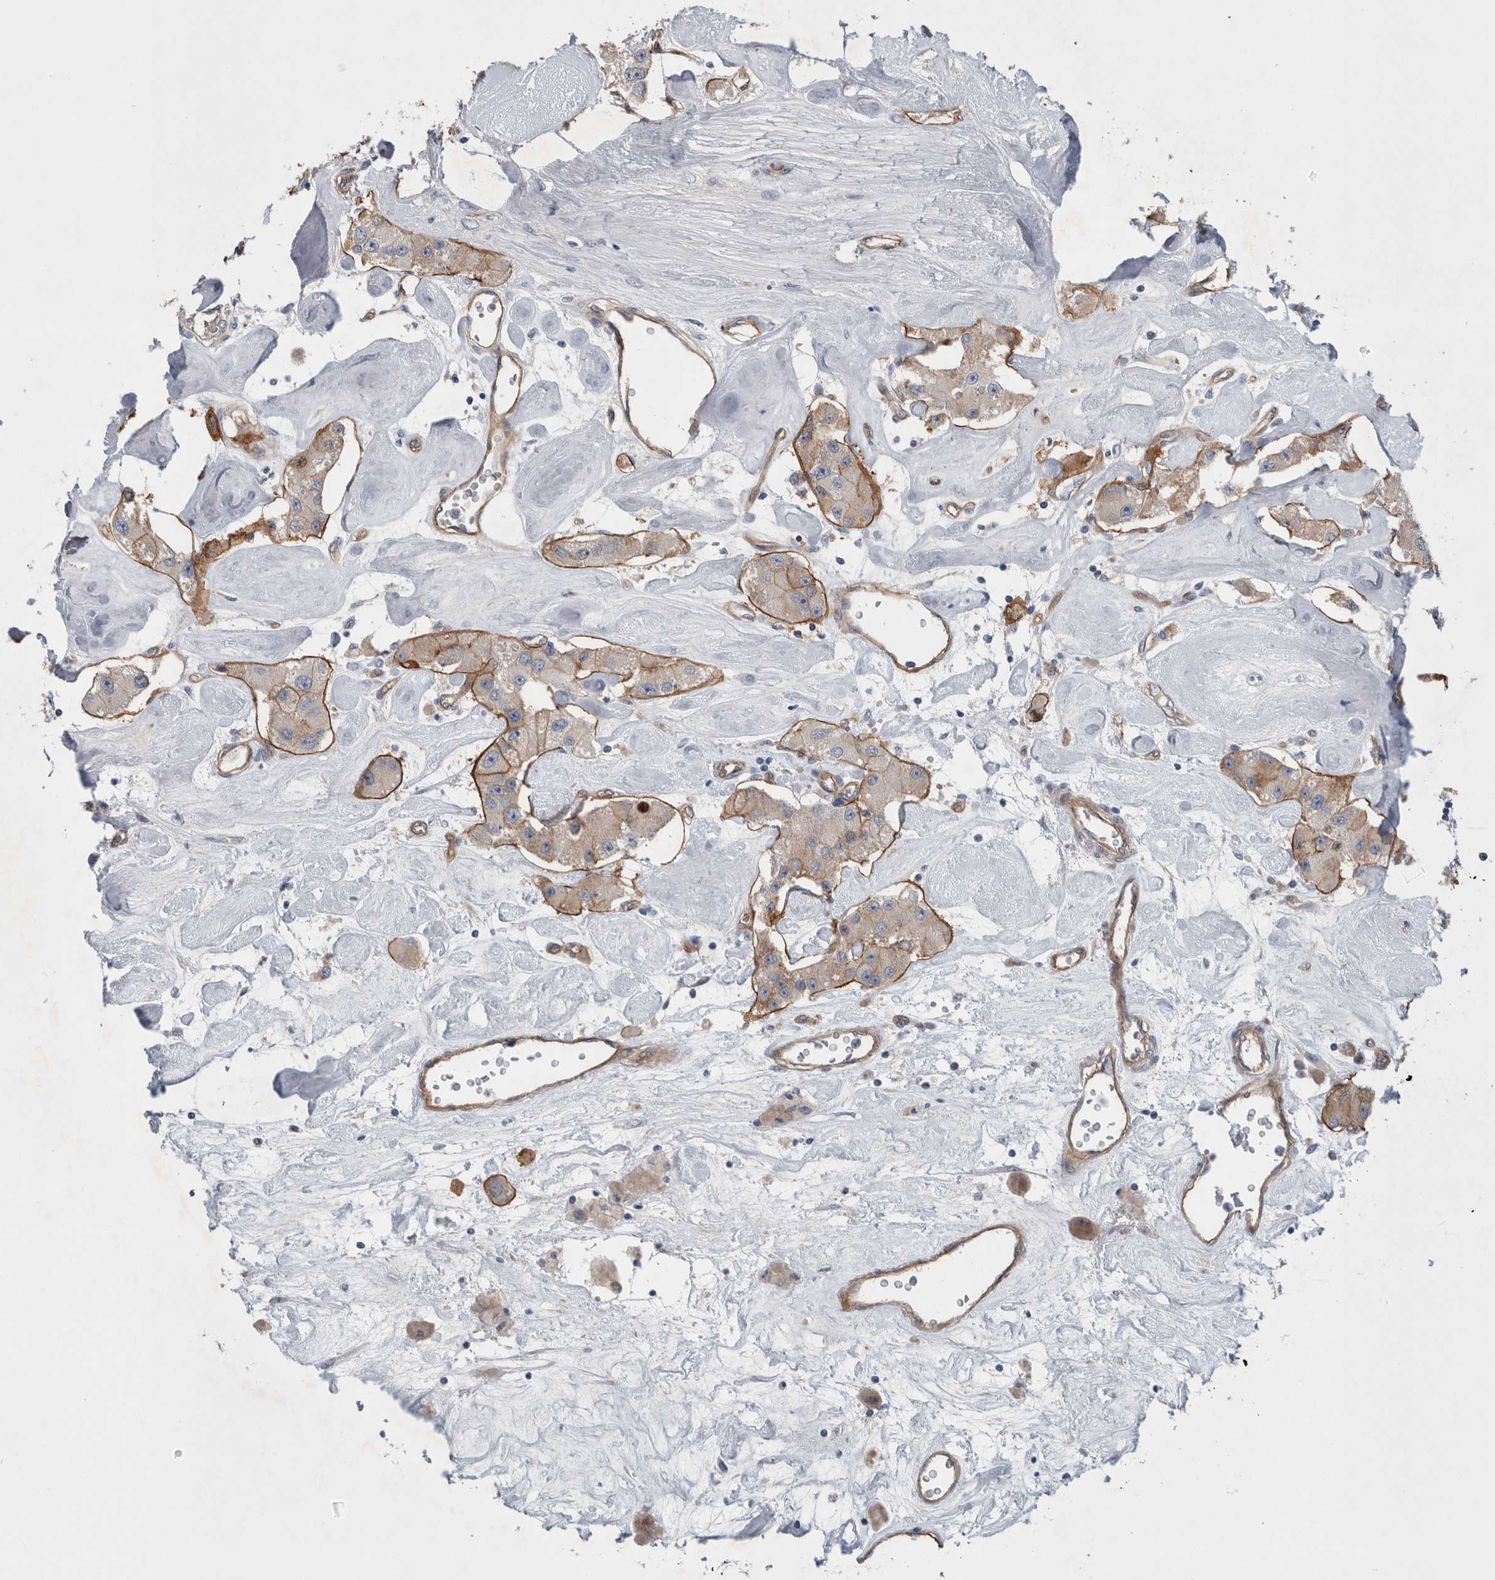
{"staining": {"intensity": "moderate", "quantity": "25%-75%", "location": "cytoplasmic/membranous"}, "tissue": "carcinoid", "cell_type": "Tumor cells", "image_type": "cancer", "snomed": [{"axis": "morphology", "description": "Carcinoid, malignant, NOS"}, {"axis": "topography", "description": "Pancreas"}], "caption": "This image exhibits carcinoid (malignant) stained with IHC to label a protein in brown. The cytoplasmic/membranous of tumor cells show moderate positivity for the protein. Nuclei are counter-stained blue.", "gene": "BCAM", "patient": {"sex": "male", "age": 41}}